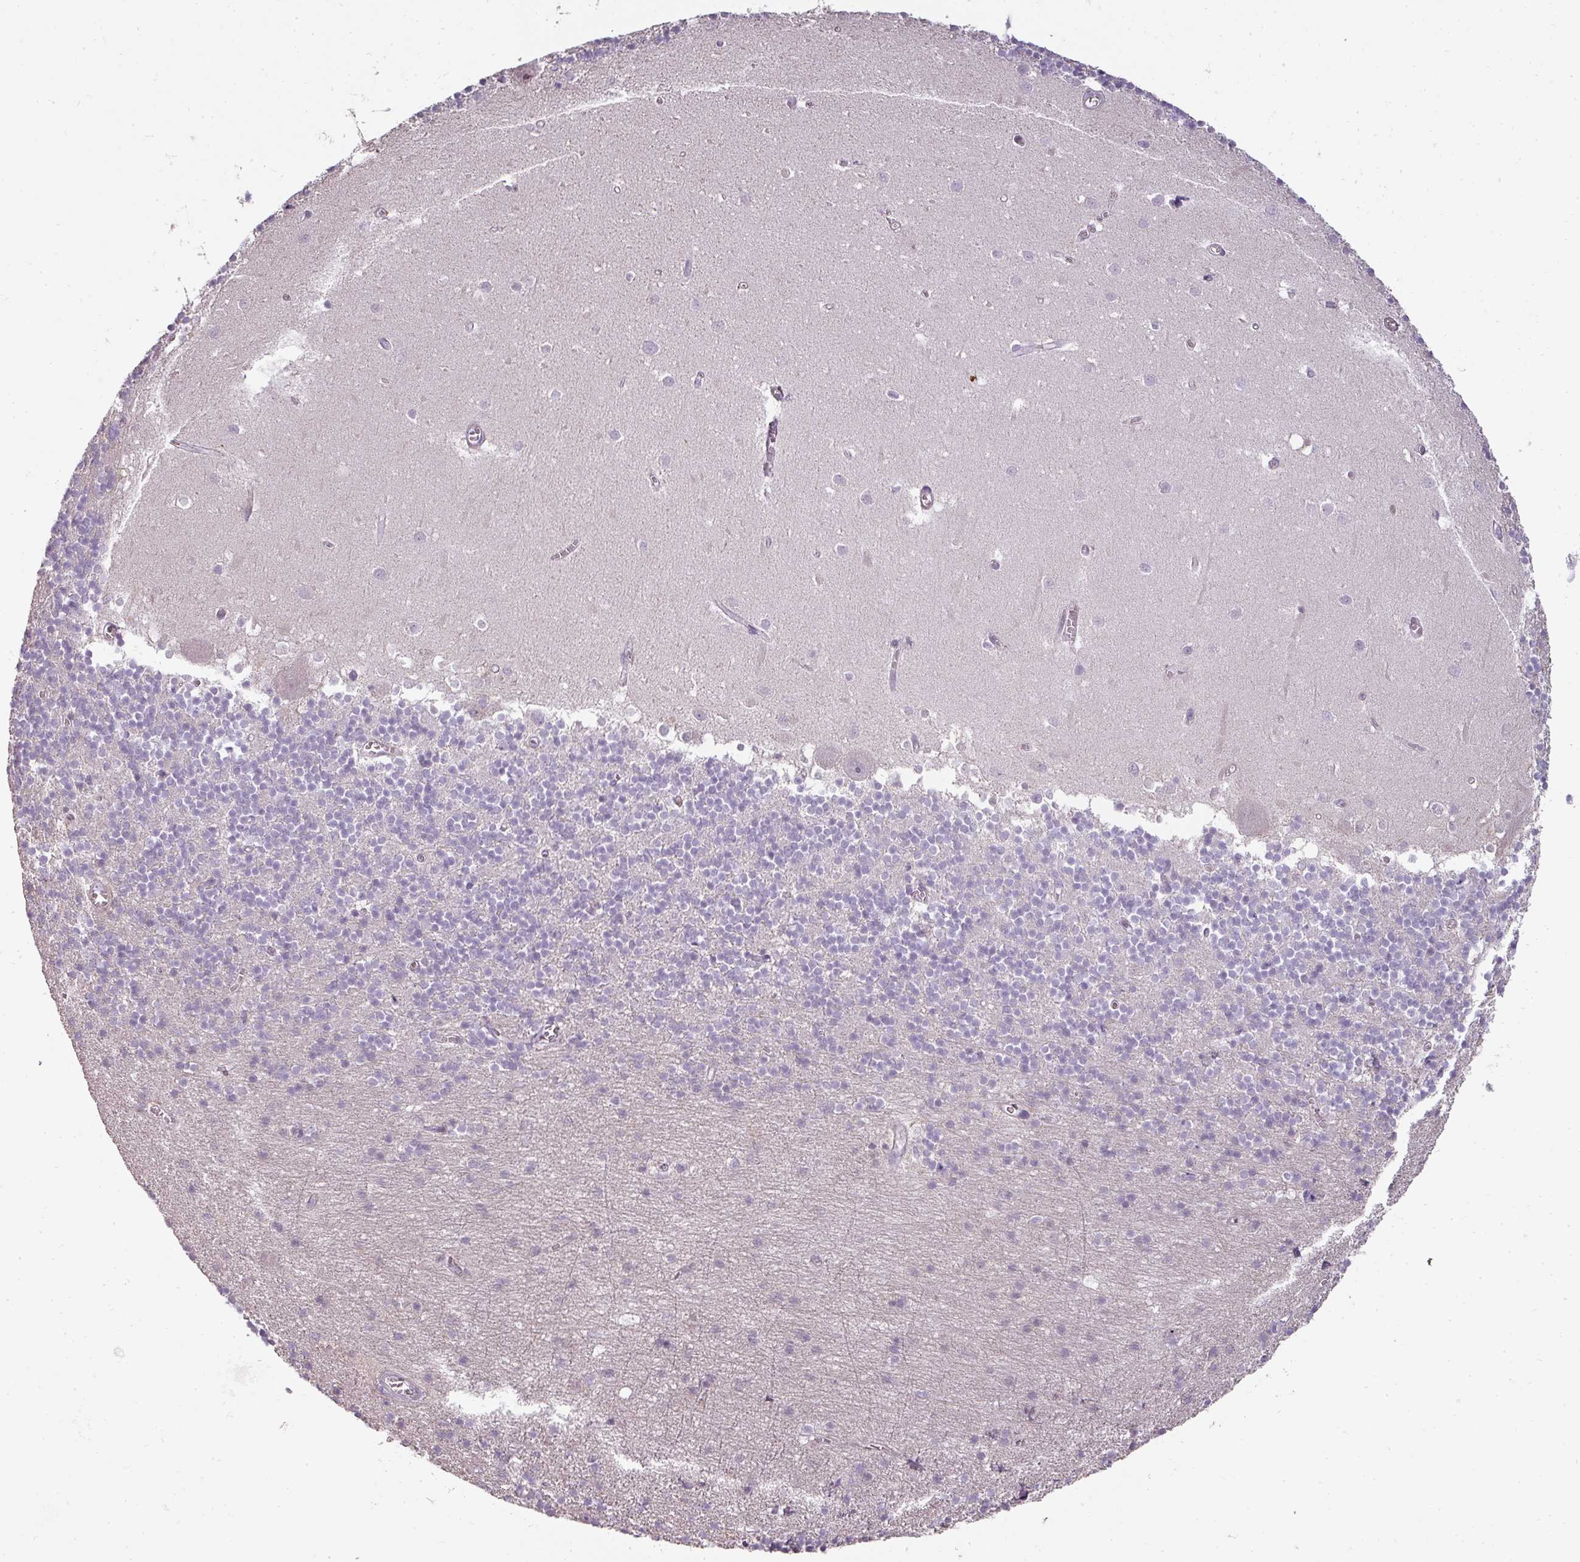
{"staining": {"intensity": "negative", "quantity": "none", "location": "none"}, "tissue": "cerebellum", "cell_type": "Cells in granular layer", "image_type": "normal", "snomed": [{"axis": "morphology", "description": "Normal tissue, NOS"}, {"axis": "topography", "description": "Cerebellum"}], "caption": "IHC of benign human cerebellum shows no positivity in cells in granular layer.", "gene": "BIK", "patient": {"sex": "male", "age": 54}}